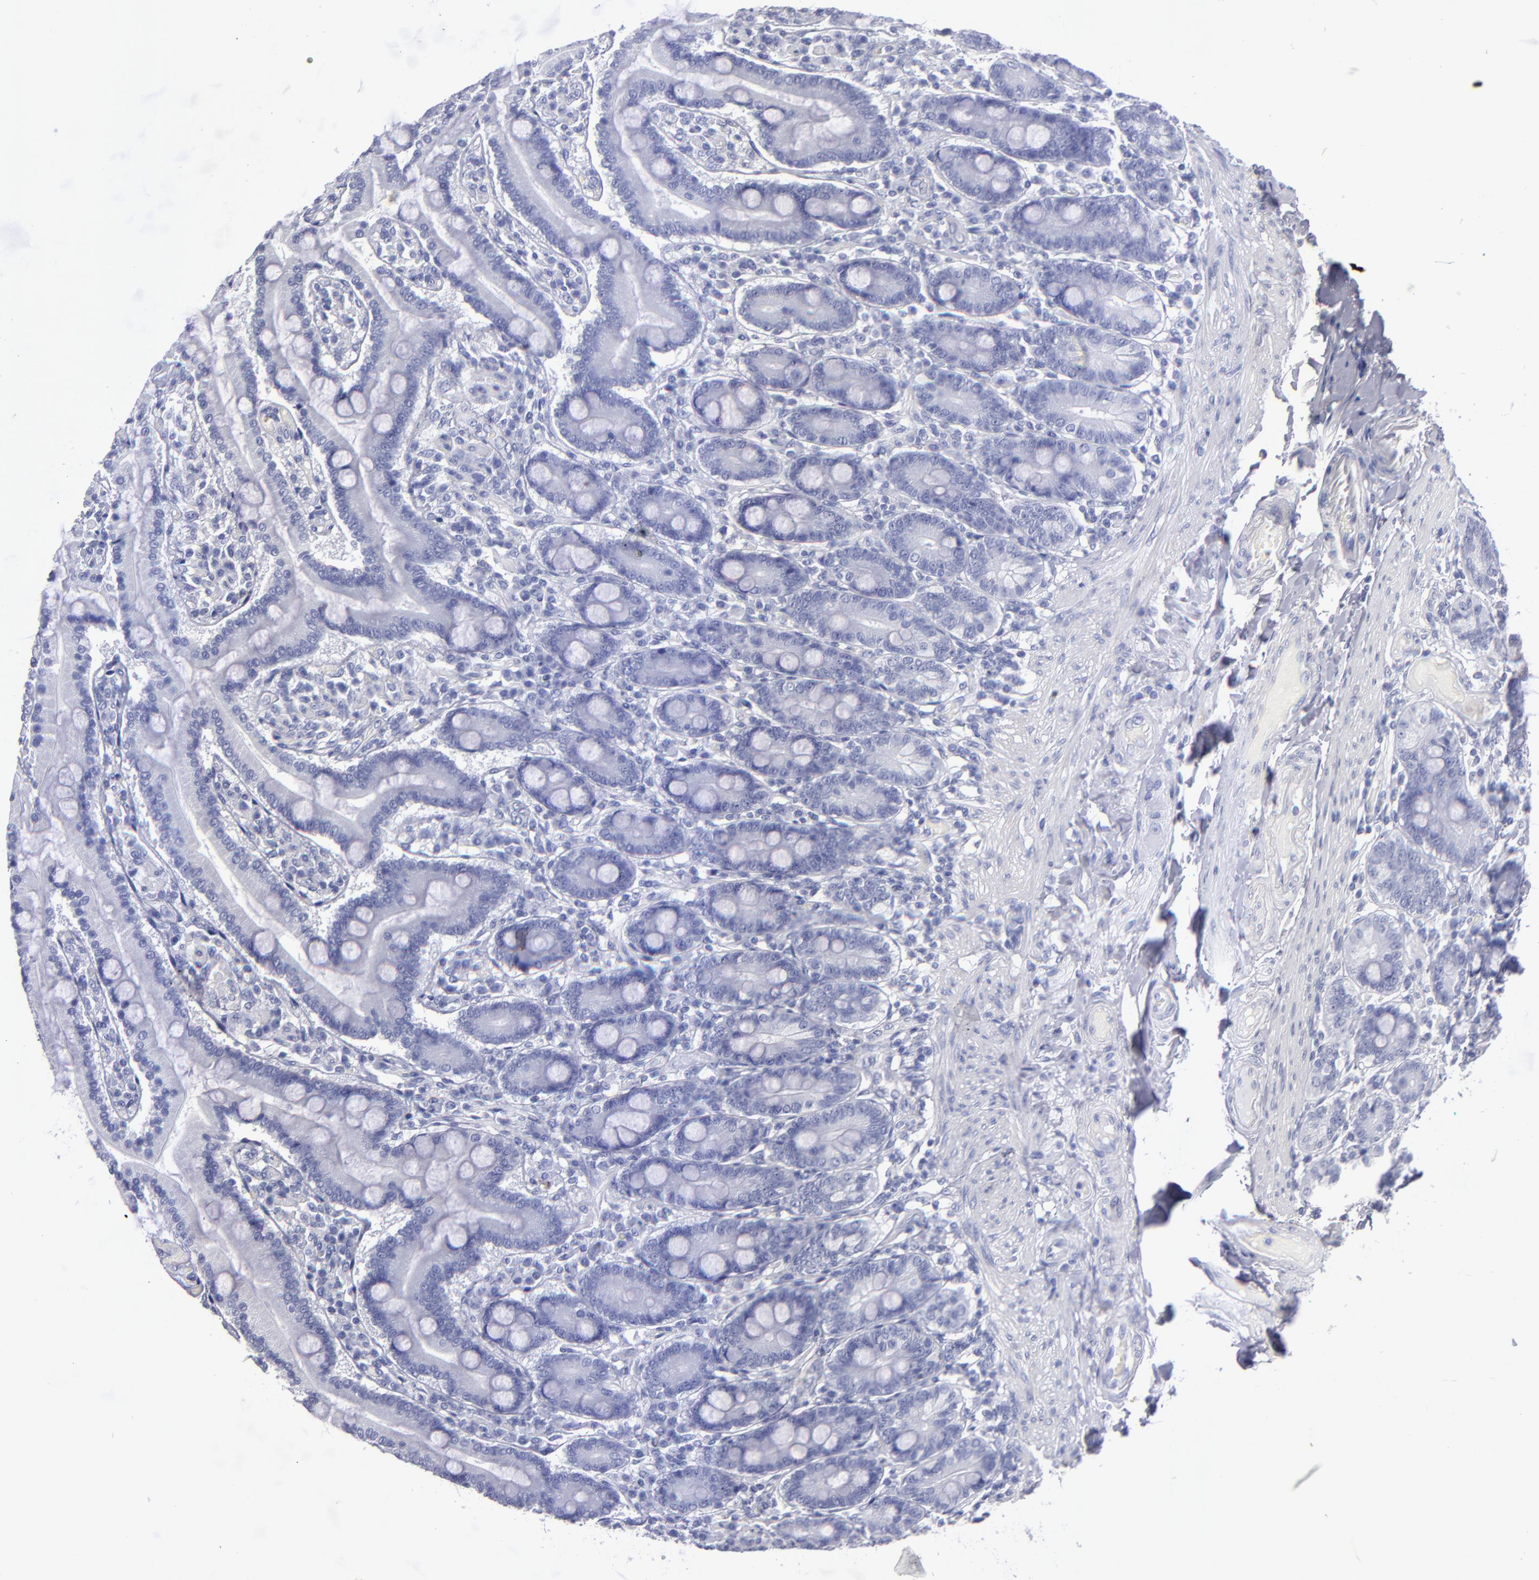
{"staining": {"intensity": "negative", "quantity": "none", "location": "none"}, "tissue": "duodenum", "cell_type": "Glandular cells", "image_type": "normal", "snomed": [{"axis": "morphology", "description": "Normal tissue, NOS"}, {"axis": "topography", "description": "Duodenum"}], "caption": "There is no significant staining in glandular cells of duodenum. (DAB (3,3'-diaminobenzidine) immunohistochemistry (IHC), high magnification).", "gene": "MB", "patient": {"sex": "female", "age": 64}}